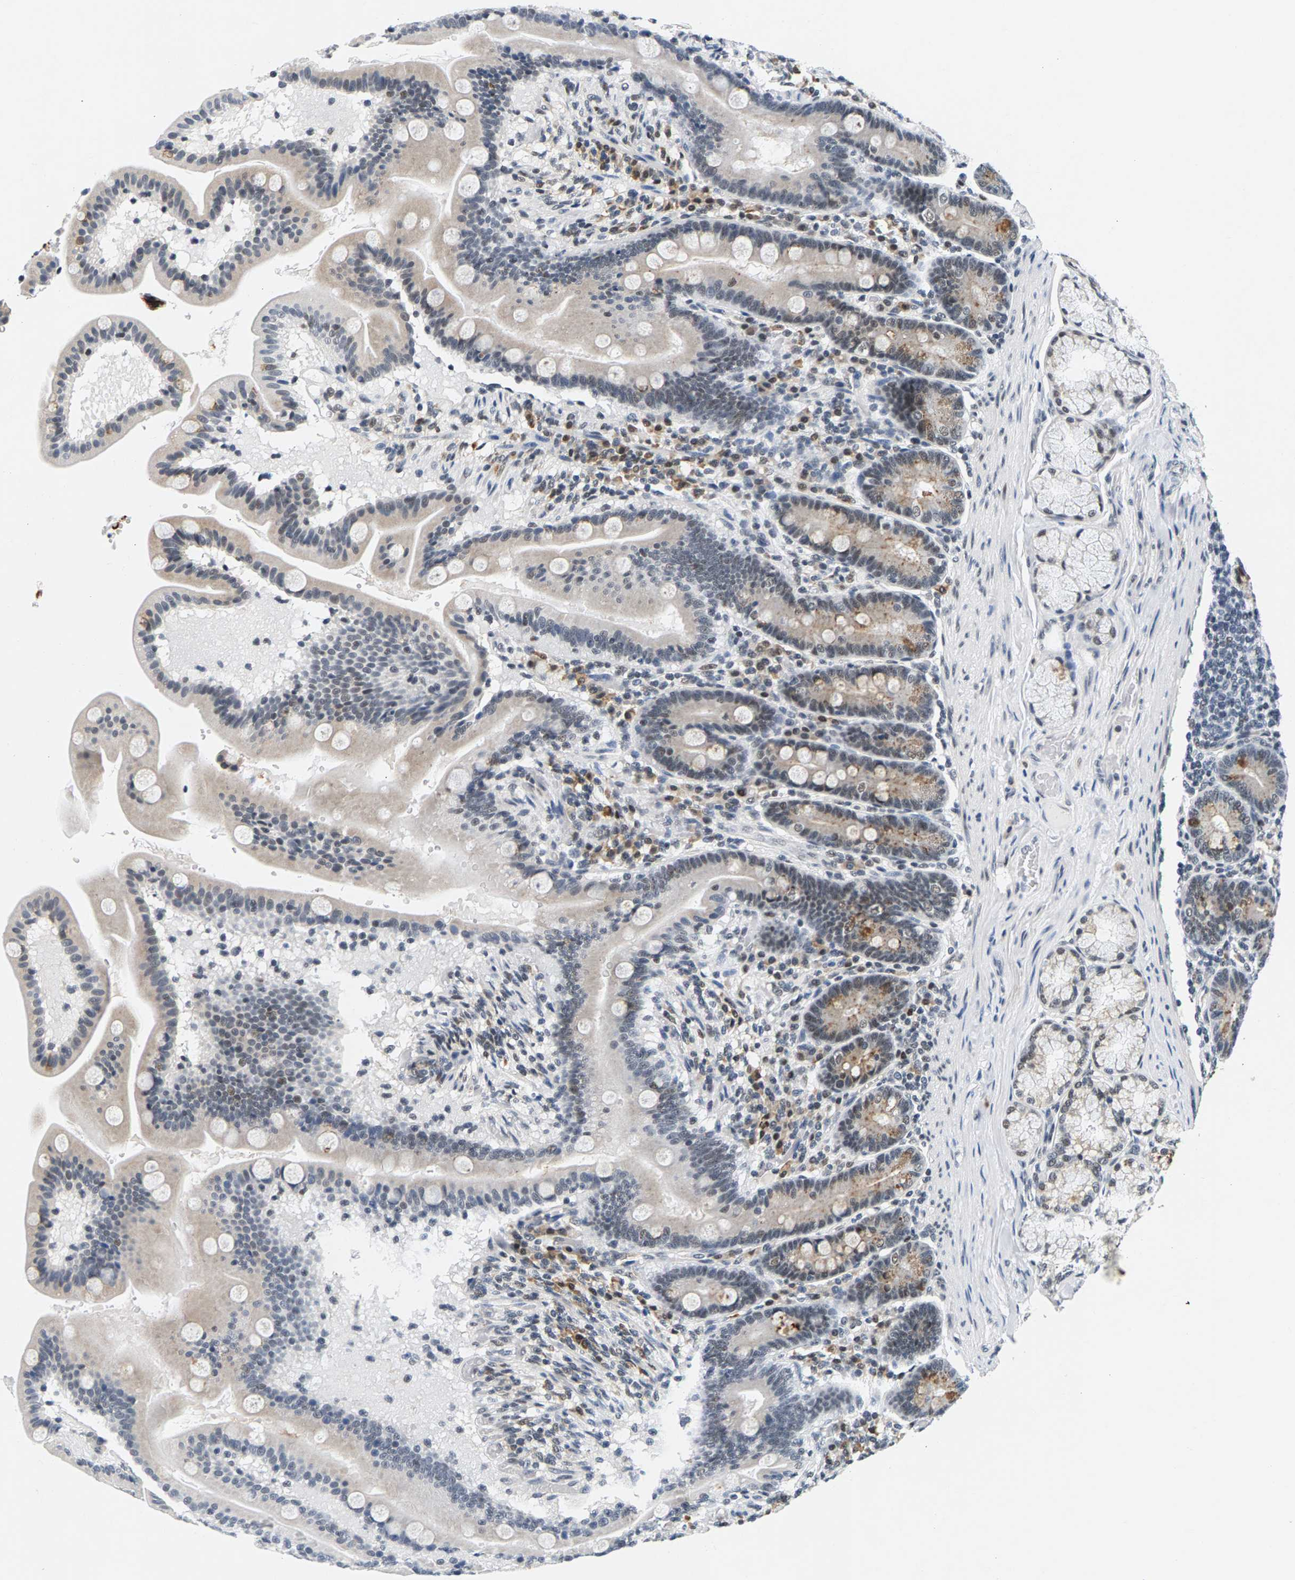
{"staining": {"intensity": "weak", "quantity": "<25%", "location": "cytoplasmic/membranous,nuclear"}, "tissue": "duodenum", "cell_type": "Glandular cells", "image_type": "normal", "snomed": [{"axis": "morphology", "description": "Normal tissue, NOS"}, {"axis": "topography", "description": "Duodenum"}], "caption": "An image of human duodenum is negative for staining in glandular cells. Brightfield microscopy of immunohistochemistry stained with DAB (brown) and hematoxylin (blue), captured at high magnification.", "gene": "ATF2", "patient": {"sex": "male", "age": 54}}